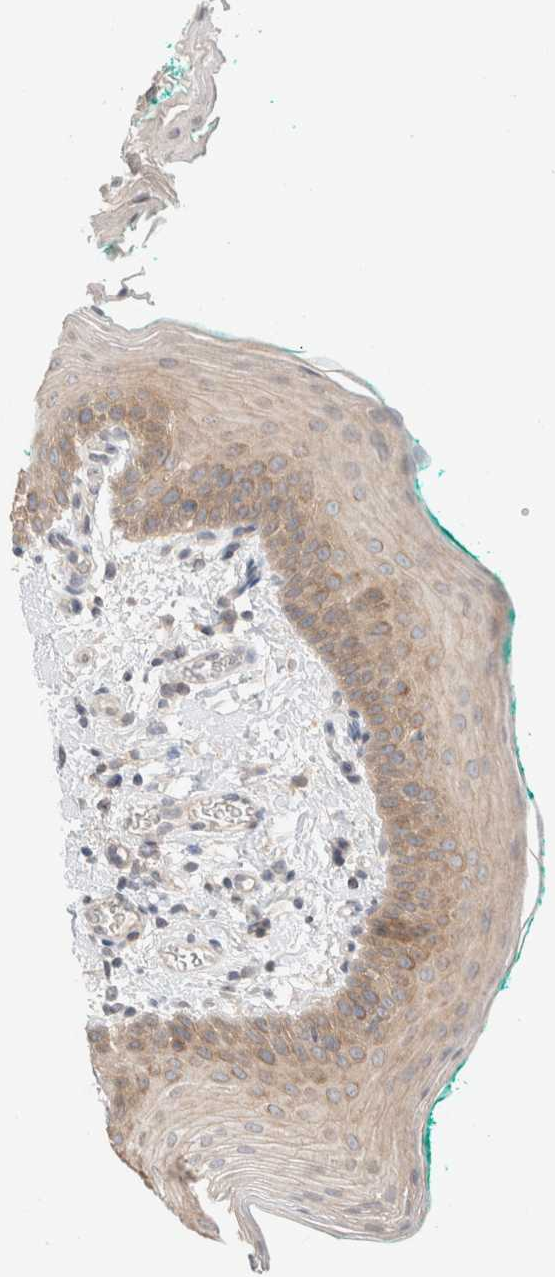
{"staining": {"intensity": "moderate", "quantity": "<25%", "location": "cytoplasmic/membranous"}, "tissue": "oral mucosa", "cell_type": "Squamous epithelial cells", "image_type": "normal", "snomed": [{"axis": "morphology", "description": "Normal tissue, NOS"}, {"axis": "topography", "description": "Oral tissue"}], "caption": "High-power microscopy captured an IHC histopathology image of benign oral mucosa, revealing moderate cytoplasmic/membranous expression in approximately <25% of squamous epithelial cells. (DAB = brown stain, brightfield microscopy at high magnification).", "gene": "MARK3", "patient": {"sex": "male", "age": 58}}